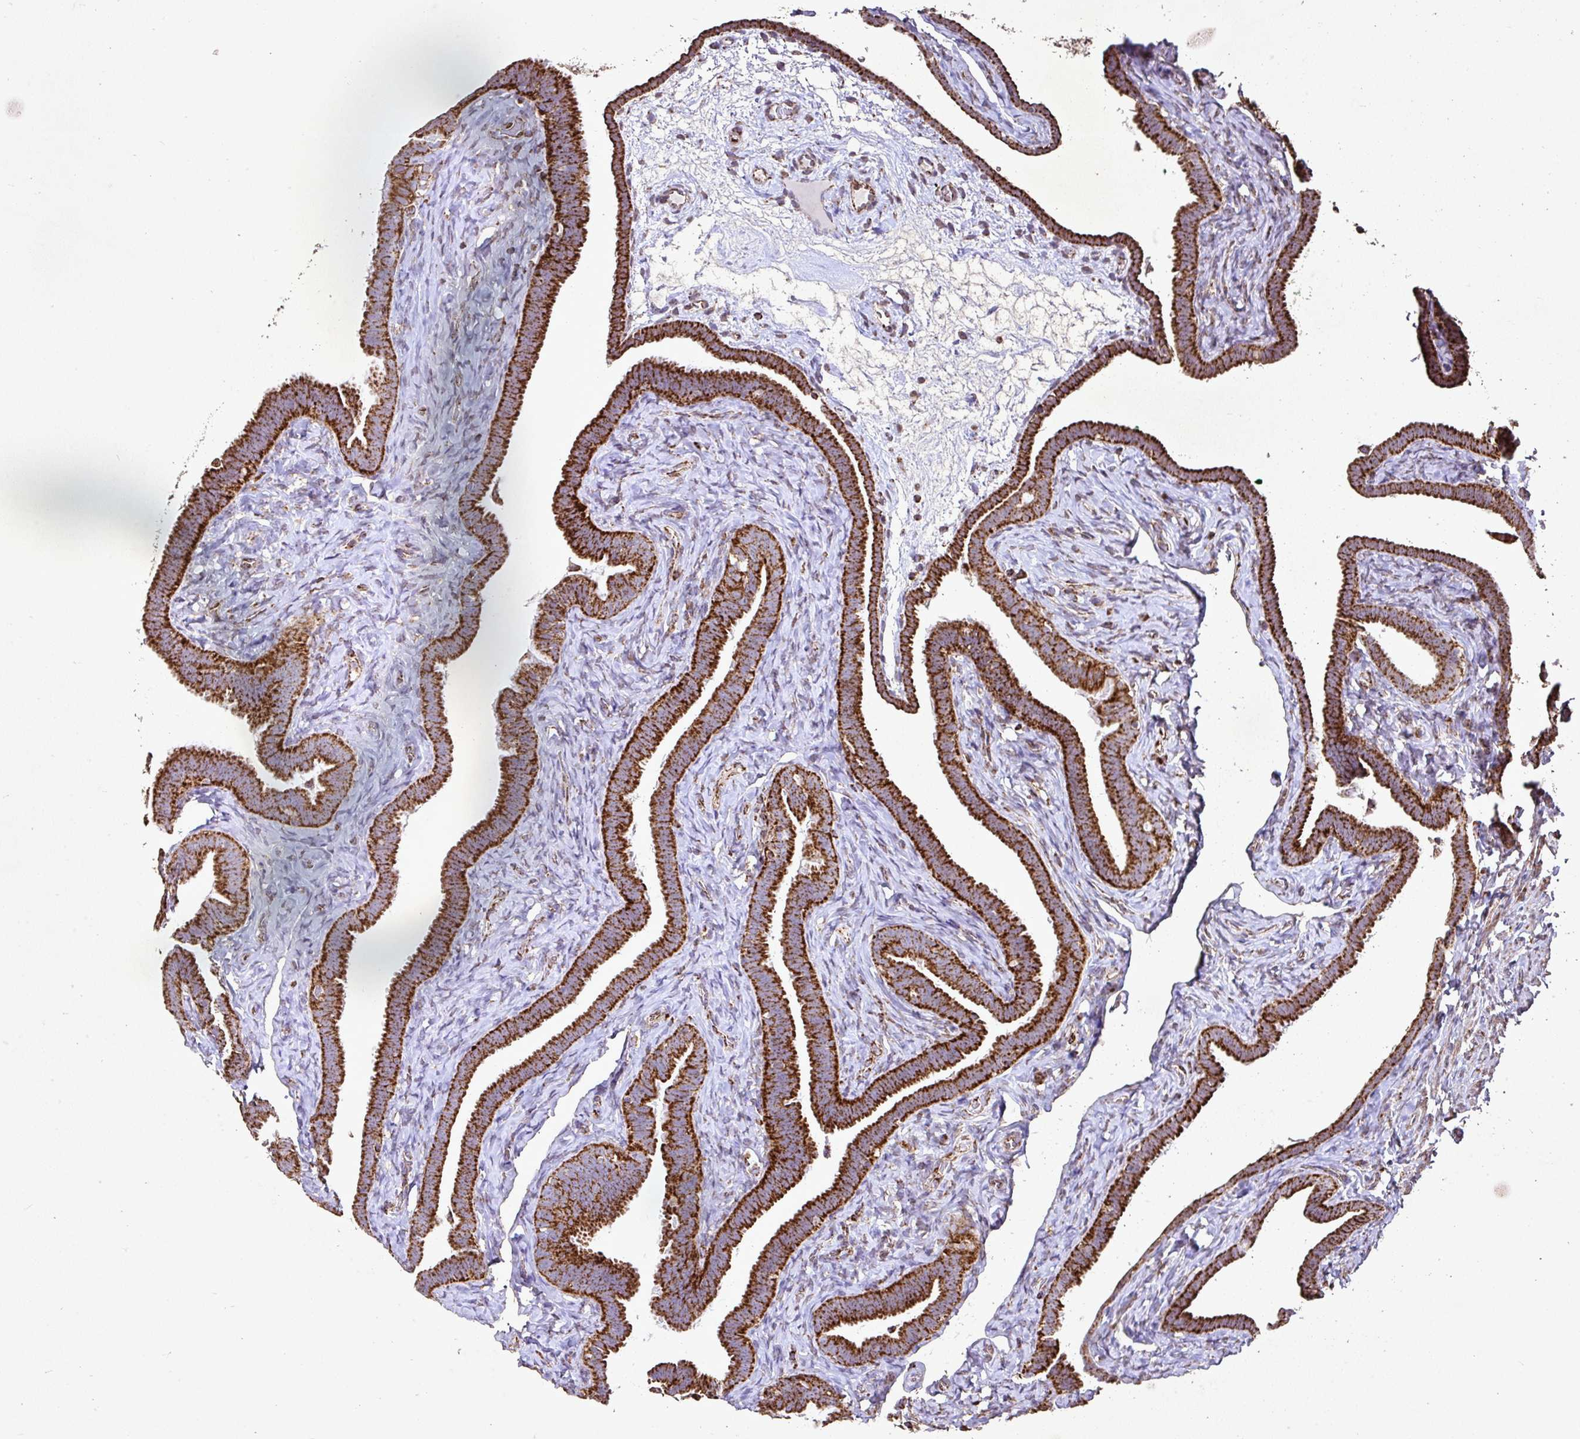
{"staining": {"intensity": "strong", "quantity": ">75%", "location": "cytoplasmic/membranous"}, "tissue": "fallopian tube", "cell_type": "Glandular cells", "image_type": "normal", "snomed": [{"axis": "morphology", "description": "Normal tissue, NOS"}, {"axis": "topography", "description": "Fallopian tube"}], "caption": "Immunohistochemical staining of unremarkable fallopian tube shows strong cytoplasmic/membranous protein expression in about >75% of glandular cells. (Brightfield microscopy of DAB IHC at high magnification).", "gene": "AGK", "patient": {"sex": "female", "age": 69}}